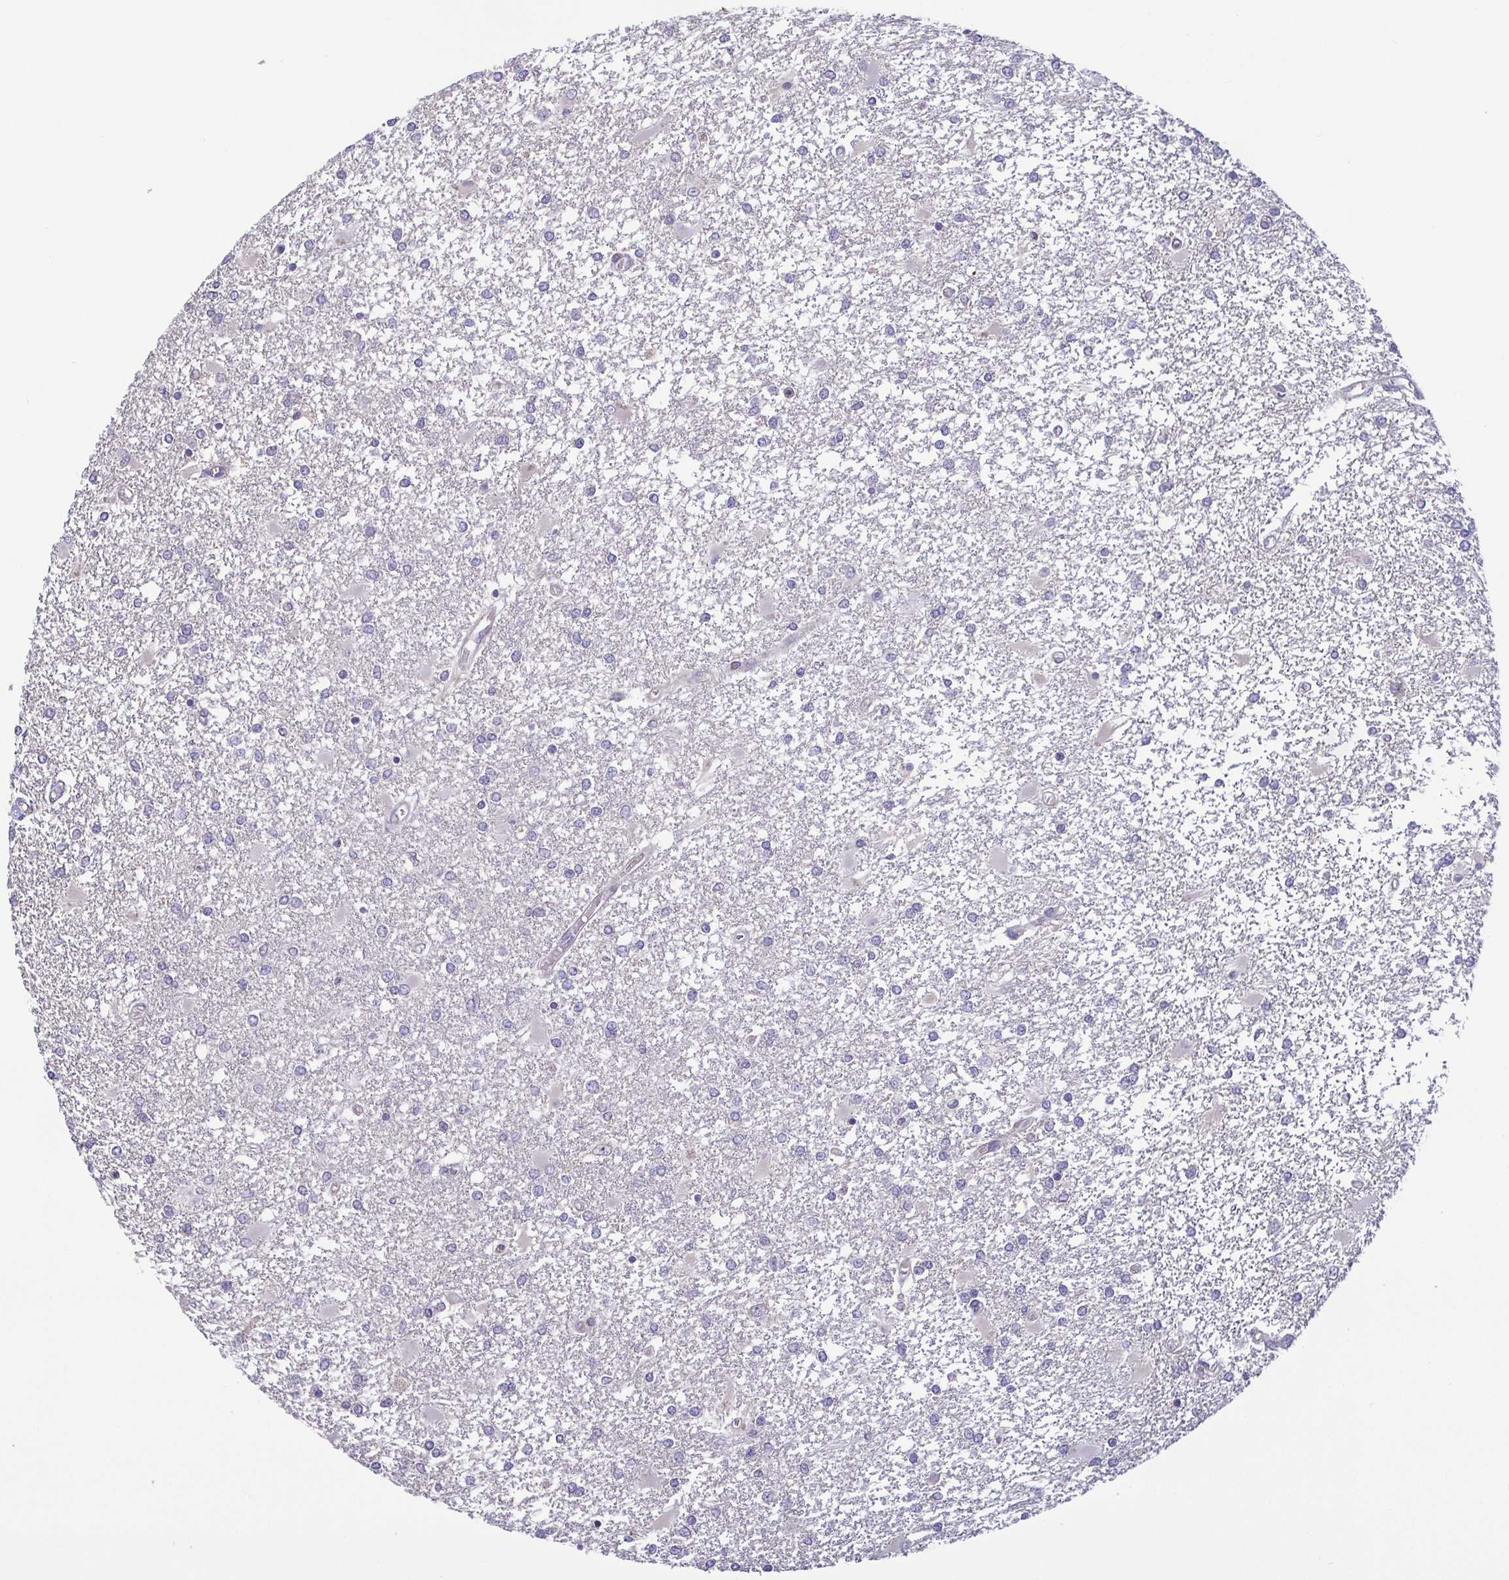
{"staining": {"intensity": "negative", "quantity": "none", "location": "none"}, "tissue": "glioma", "cell_type": "Tumor cells", "image_type": "cancer", "snomed": [{"axis": "morphology", "description": "Glioma, malignant, High grade"}, {"axis": "topography", "description": "Cerebral cortex"}], "caption": "Malignant glioma (high-grade) was stained to show a protein in brown. There is no significant positivity in tumor cells. (DAB (3,3'-diaminobenzidine) IHC, high magnification).", "gene": "OSBPL7", "patient": {"sex": "male", "age": 79}}